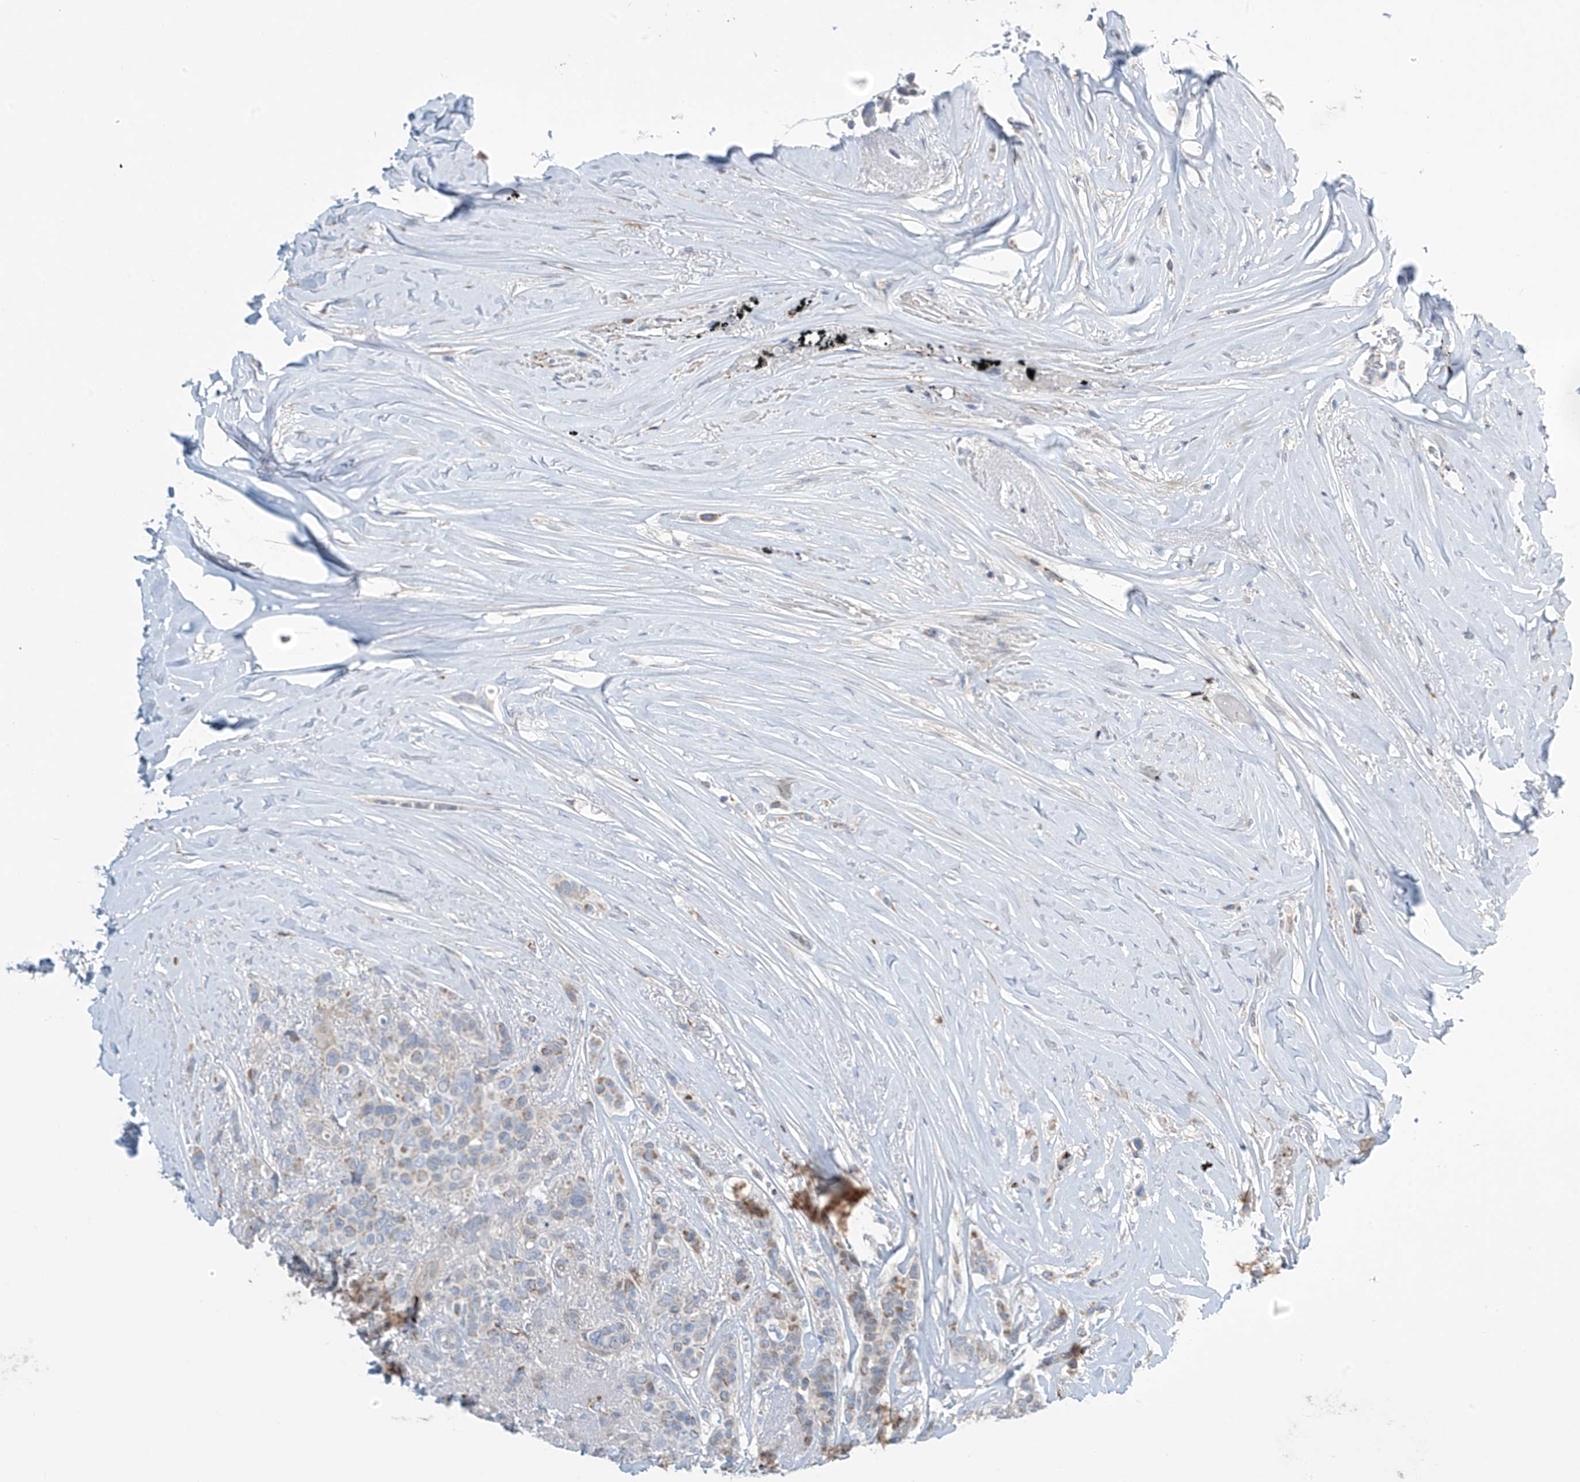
{"staining": {"intensity": "weak", "quantity": "<25%", "location": "cytoplasmic/membranous"}, "tissue": "breast cancer", "cell_type": "Tumor cells", "image_type": "cancer", "snomed": [{"axis": "morphology", "description": "Lobular carcinoma"}, {"axis": "topography", "description": "Breast"}], "caption": "Tumor cells are negative for protein expression in human breast lobular carcinoma. (DAB immunohistochemistry with hematoxylin counter stain).", "gene": "IBA57", "patient": {"sex": "female", "age": 51}}